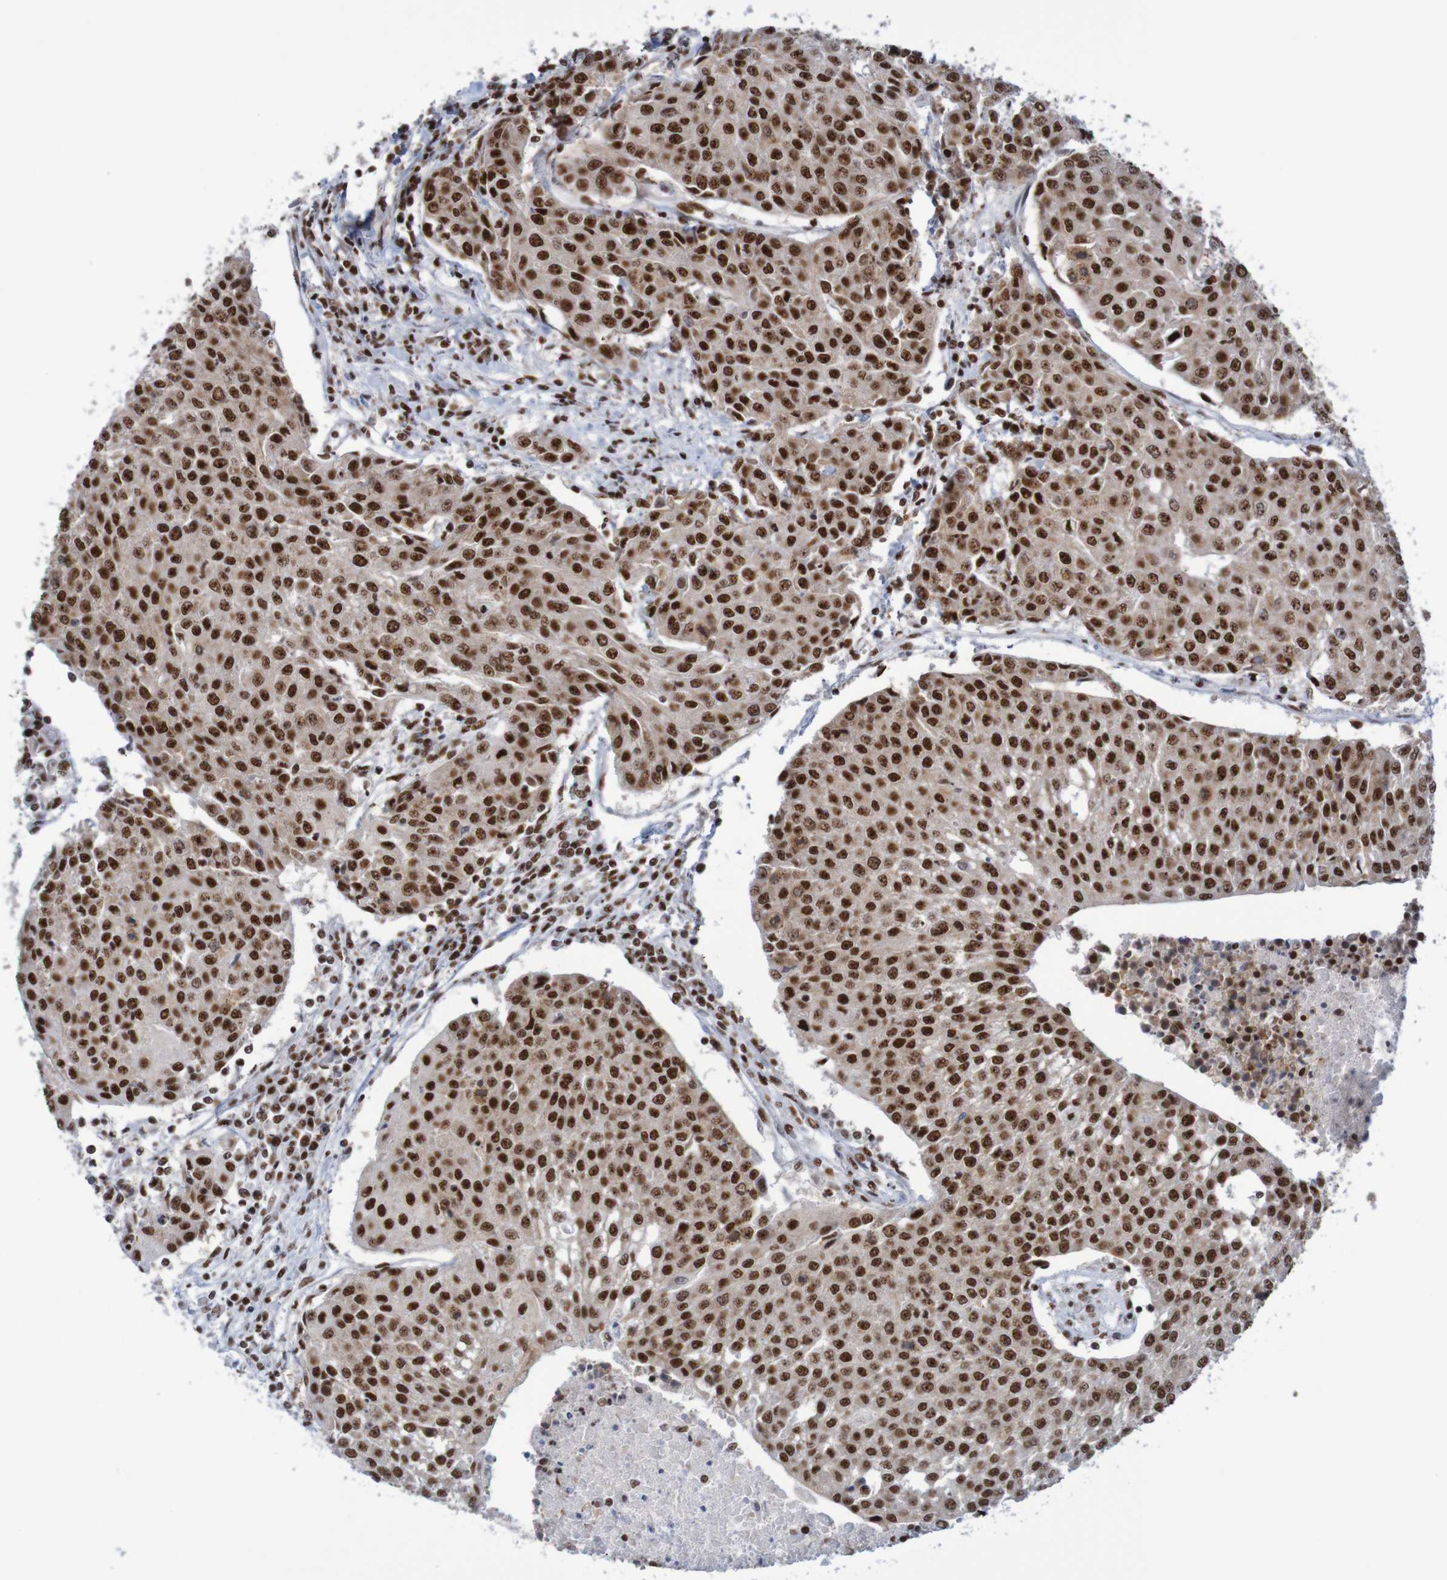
{"staining": {"intensity": "strong", "quantity": ">75%", "location": "nuclear"}, "tissue": "urothelial cancer", "cell_type": "Tumor cells", "image_type": "cancer", "snomed": [{"axis": "morphology", "description": "Urothelial carcinoma, High grade"}, {"axis": "topography", "description": "Urinary bladder"}], "caption": "An image of urothelial cancer stained for a protein displays strong nuclear brown staining in tumor cells.", "gene": "THRAP3", "patient": {"sex": "female", "age": 85}}